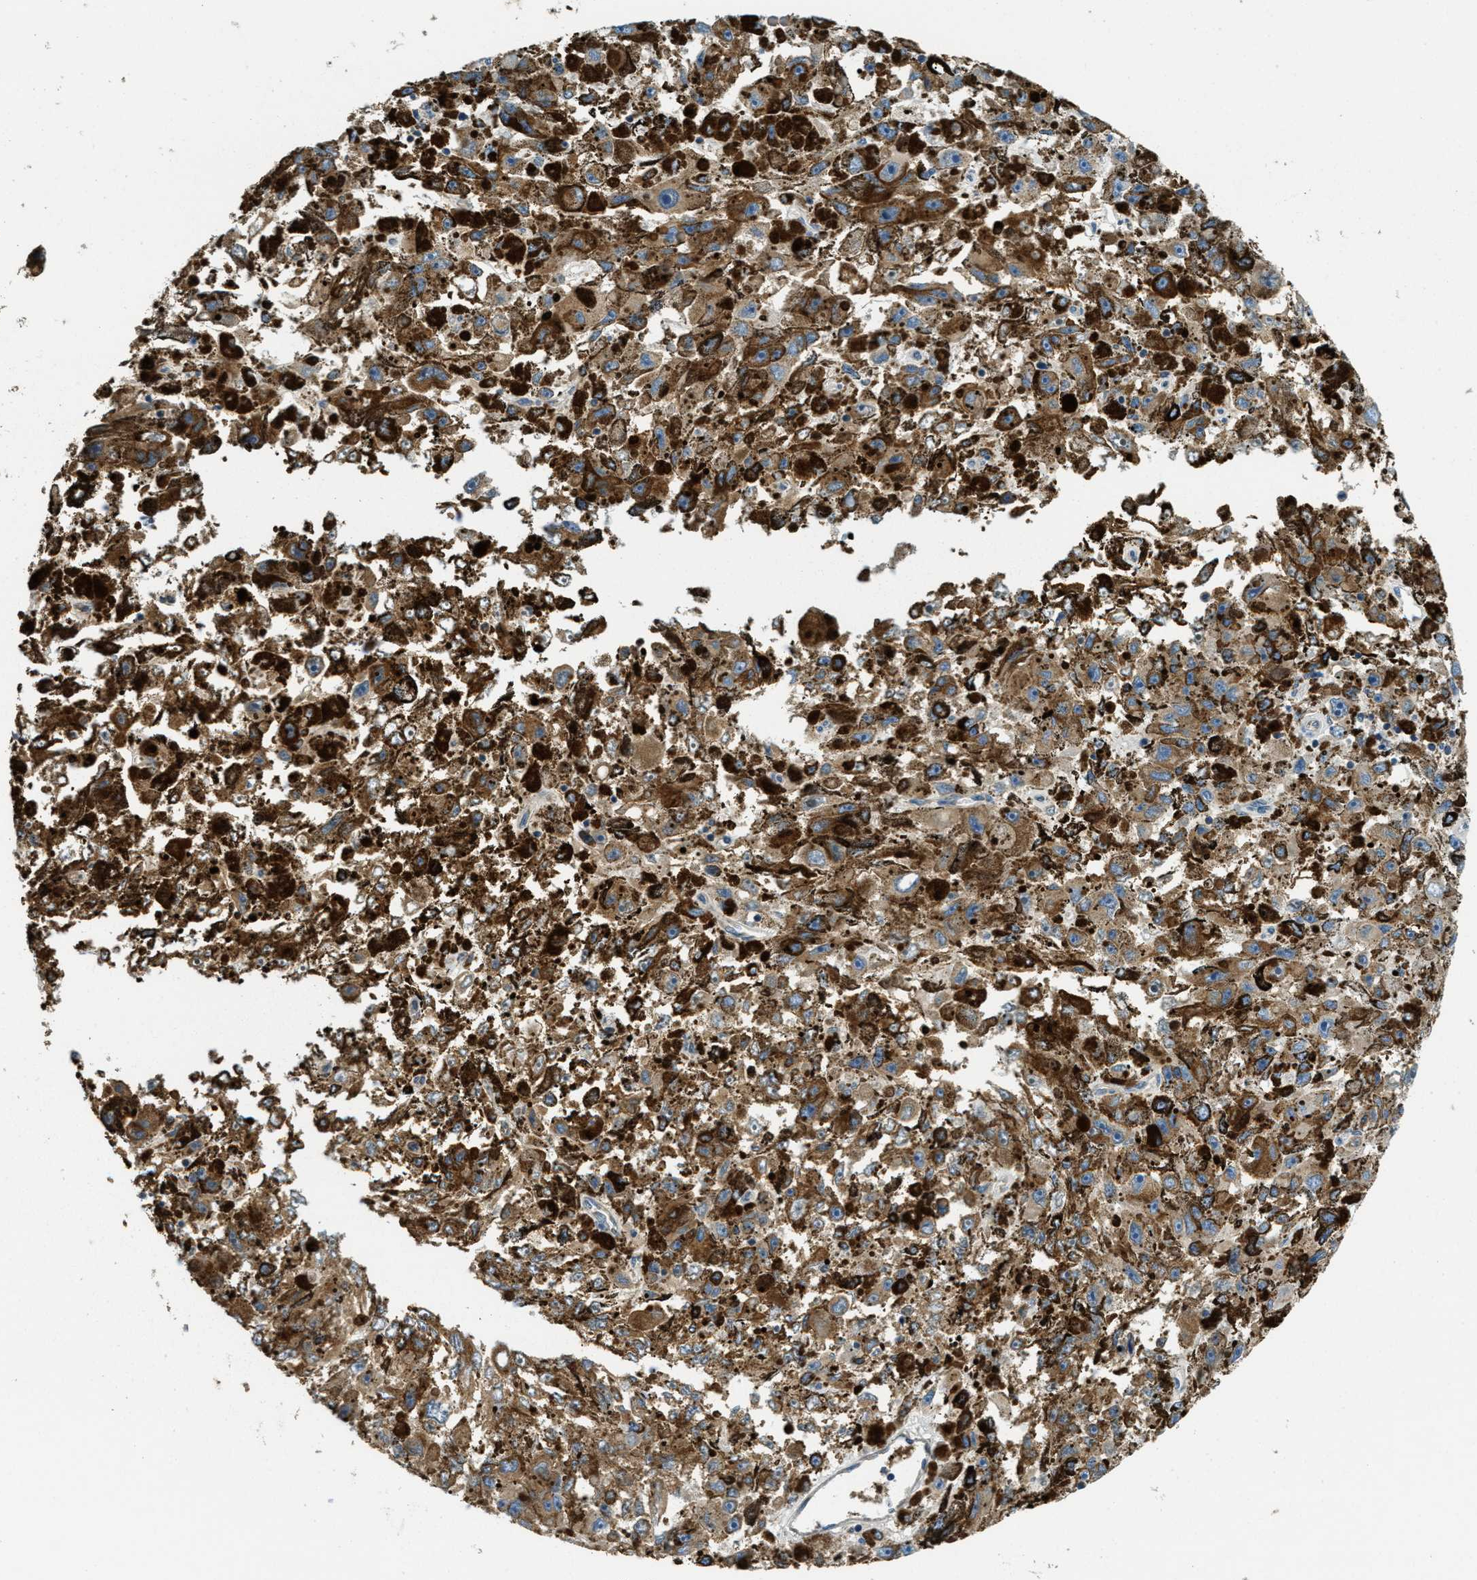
{"staining": {"intensity": "weak", "quantity": ">75%", "location": "cytoplasmic/membranous"}, "tissue": "melanoma", "cell_type": "Tumor cells", "image_type": "cancer", "snomed": [{"axis": "morphology", "description": "Malignant melanoma, NOS"}, {"axis": "topography", "description": "Skin"}], "caption": "High-power microscopy captured an IHC micrograph of malignant melanoma, revealing weak cytoplasmic/membranous positivity in approximately >75% of tumor cells.", "gene": "SSR1", "patient": {"sex": "female", "age": 104}}